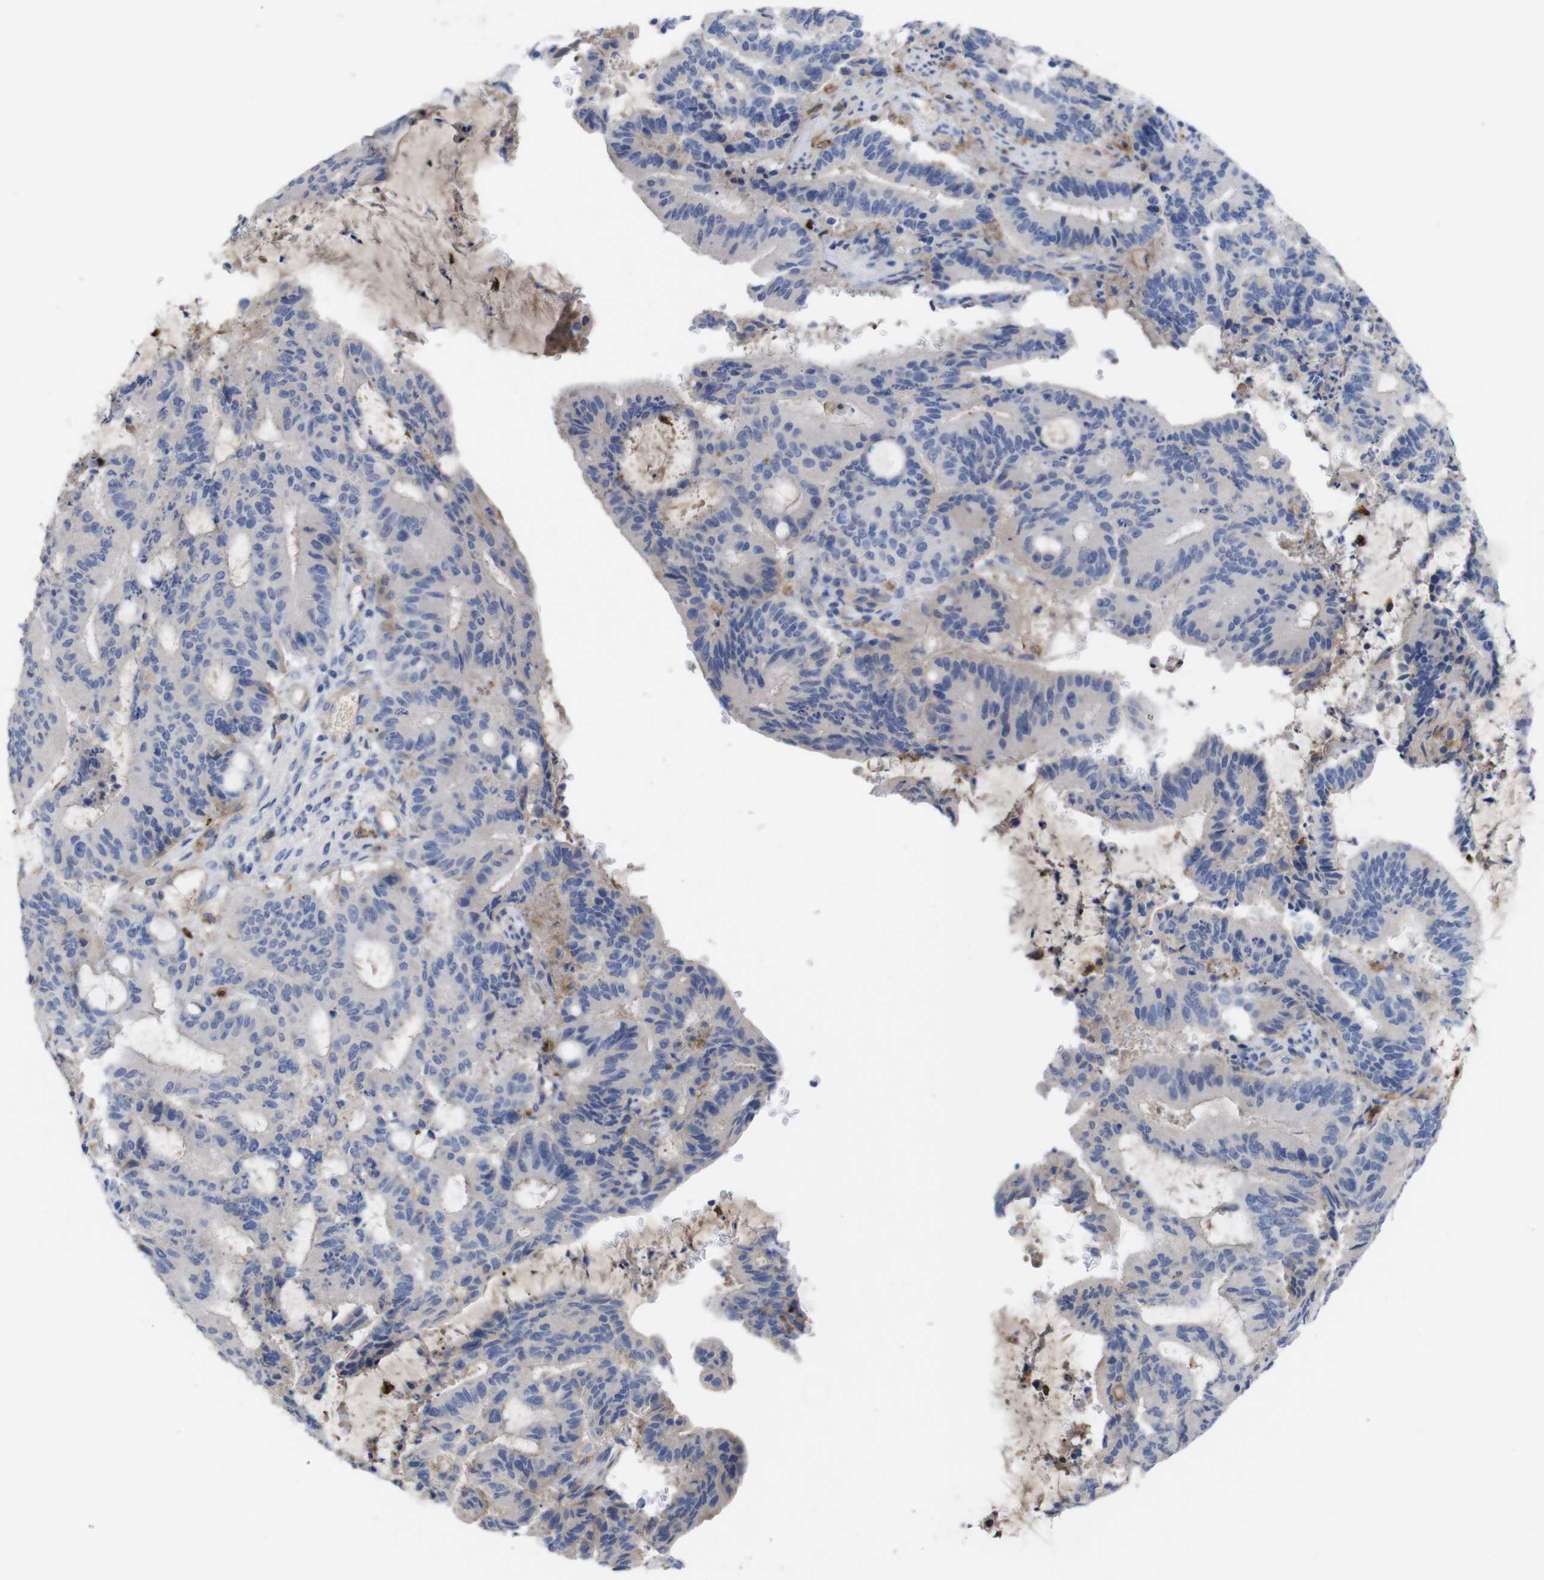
{"staining": {"intensity": "negative", "quantity": "none", "location": "none"}, "tissue": "liver cancer", "cell_type": "Tumor cells", "image_type": "cancer", "snomed": [{"axis": "morphology", "description": "Cholangiocarcinoma"}, {"axis": "topography", "description": "Liver"}], "caption": "Tumor cells are negative for protein expression in human liver cancer.", "gene": "C5AR1", "patient": {"sex": "female", "age": 73}}